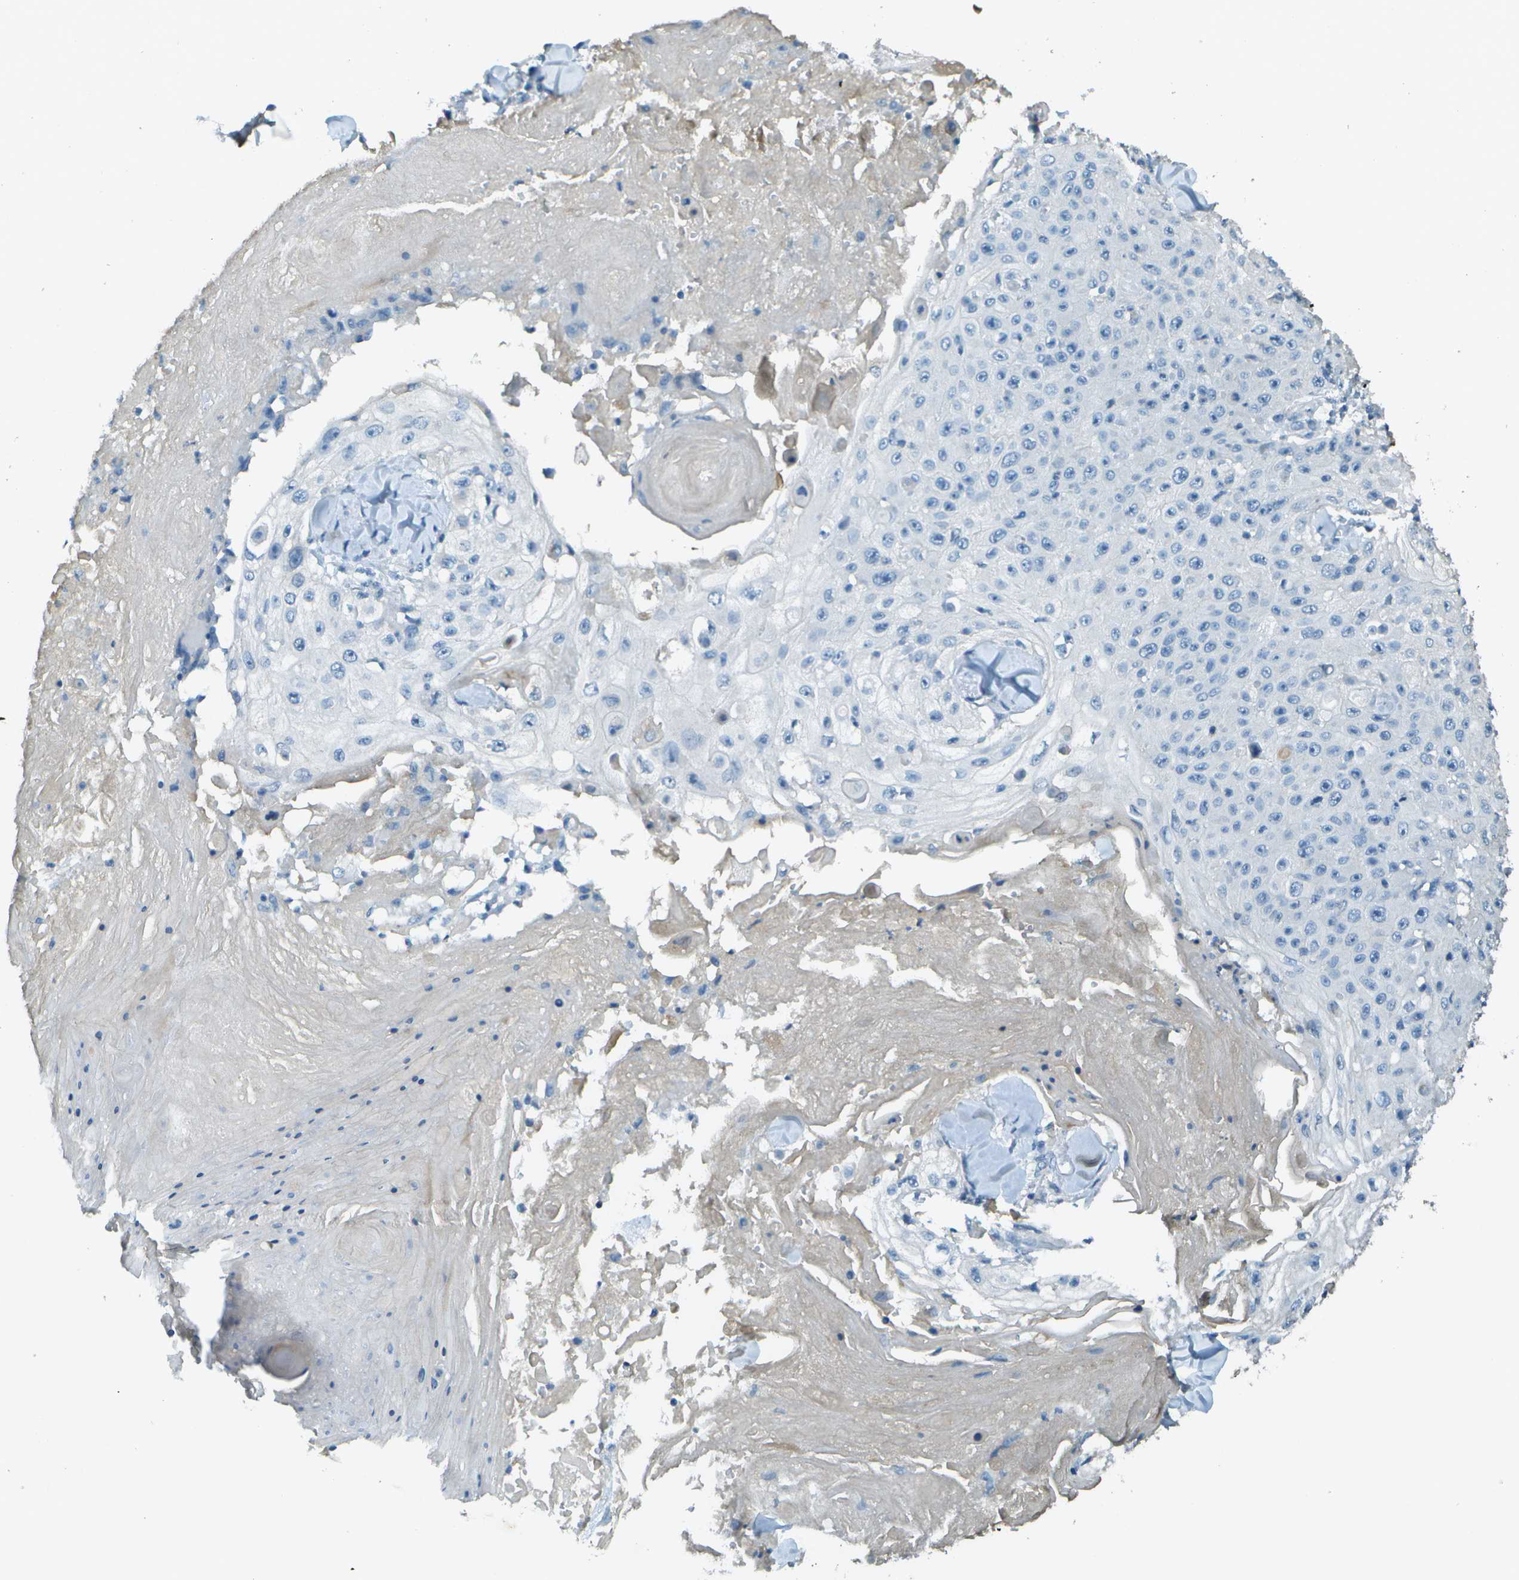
{"staining": {"intensity": "negative", "quantity": "none", "location": "none"}, "tissue": "skin cancer", "cell_type": "Tumor cells", "image_type": "cancer", "snomed": [{"axis": "morphology", "description": "Squamous cell carcinoma, NOS"}, {"axis": "topography", "description": "Skin"}], "caption": "There is no significant positivity in tumor cells of skin cancer (squamous cell carcinoma).", "gene": "LGI2", "patient": {"sex": "male", "age": 86}}